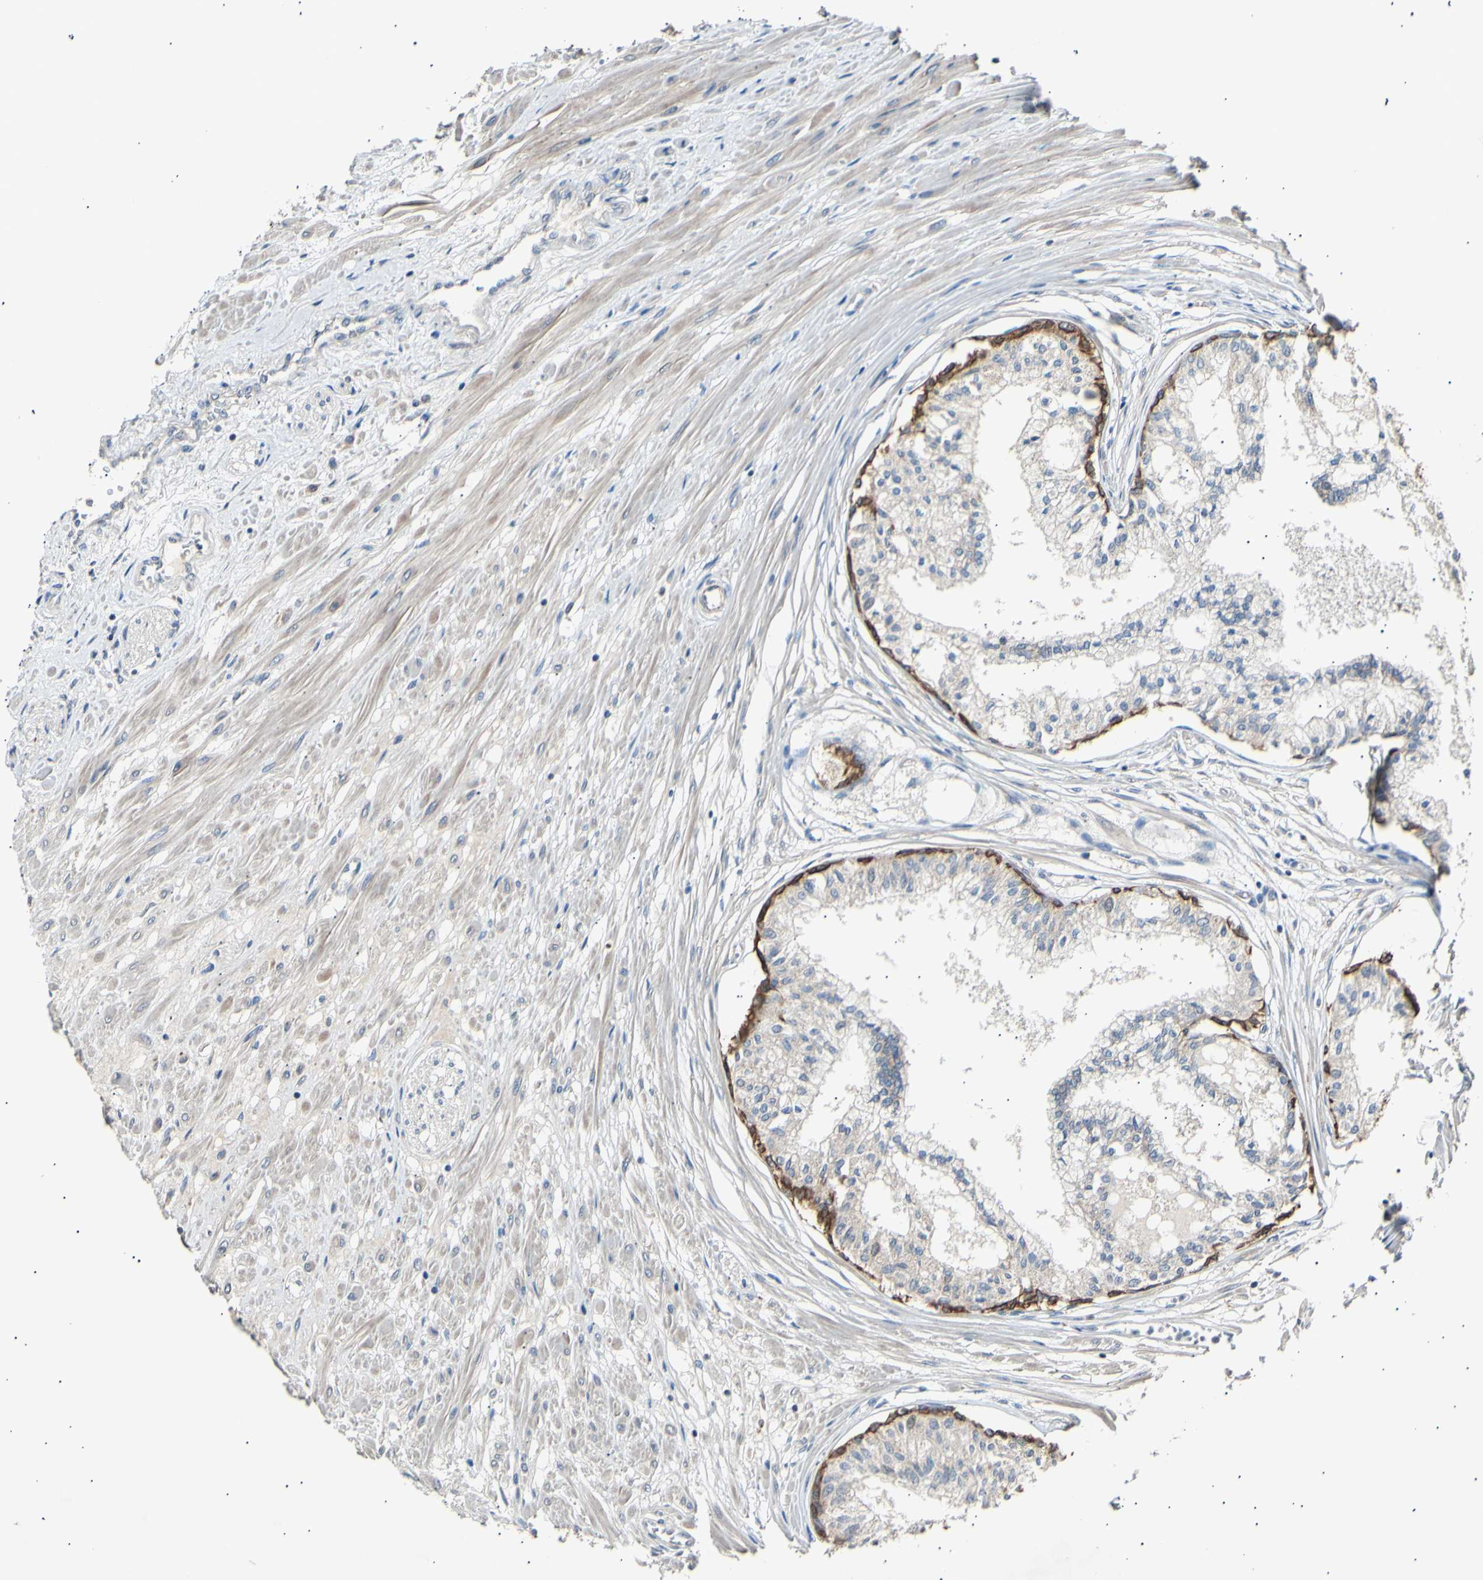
{"staining": {"intensity": "moderate", "quantity": "25%-75%", "location": "cytoplasmic/membranous"}, "tissue": "prostate", "cell_type": "Glandular cells", "image_type": "normal", "snomed": [{"axis": "morphology", "description": "Normal tissue, NOS"}, {"axis": "topography", "description": "Prostate"}, {"axis": "topography", "description": "Seminal veicle"}], "caption": "Protein staining exhibits moderate cytoplasmic/membranous staining in about 25%-75% of glandular cells in normal prostate.", "gene": "ITGA6", "patient": {"sex": "male", "age": 60}}